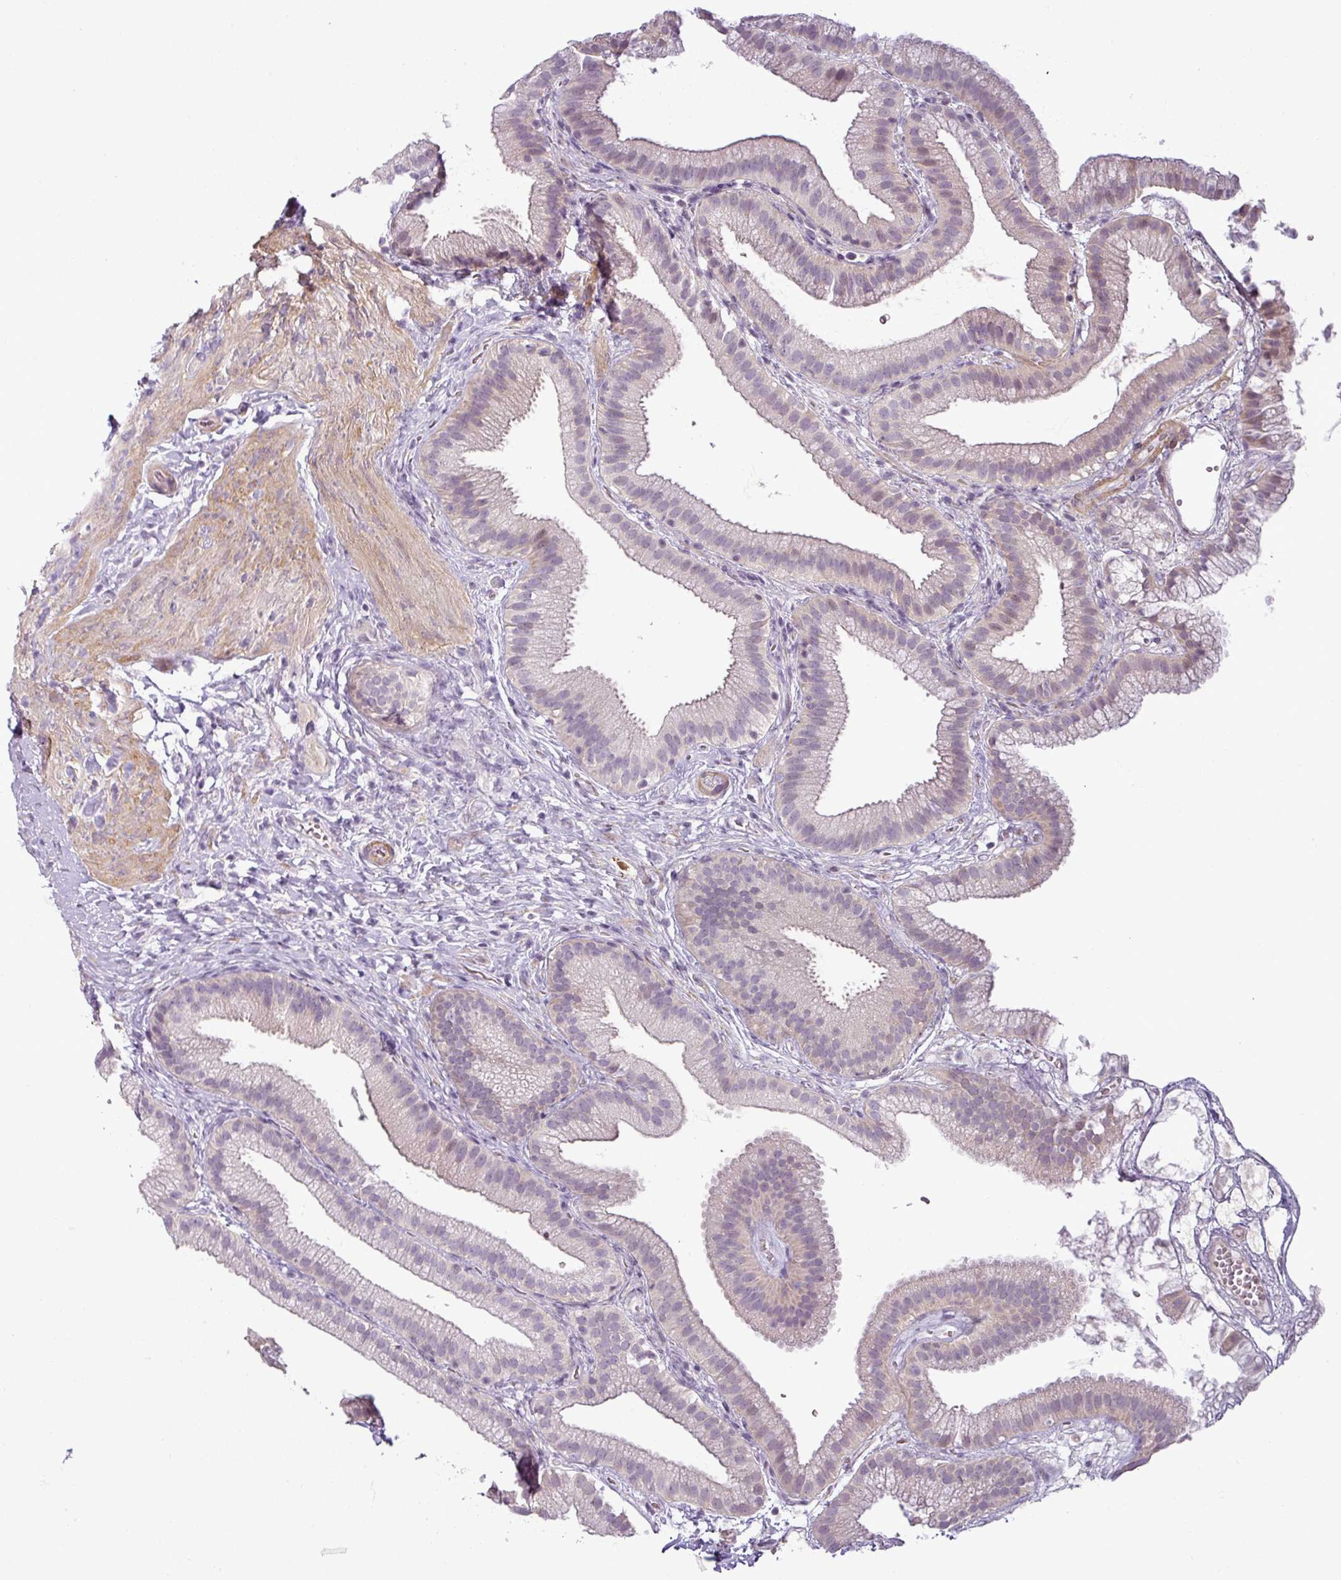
{"staining": {"intensity": "negative", "quantity": "none", "location": "none"}, "tissue": "gallbladder", "cell_type": "Glandular cells", "image_type": "normal", "snomed": [{"axis": "morphology", "description": "Normal tissue, NOS"}, {"axis": "topography", "description": "Gallbladder"}], "caption": "Immunohistochemical staining of normal gallbladder reveals no significant expression in glandular cells.", "gene": "OR52D1", "patient": {"sex": "female", "age": 63}}